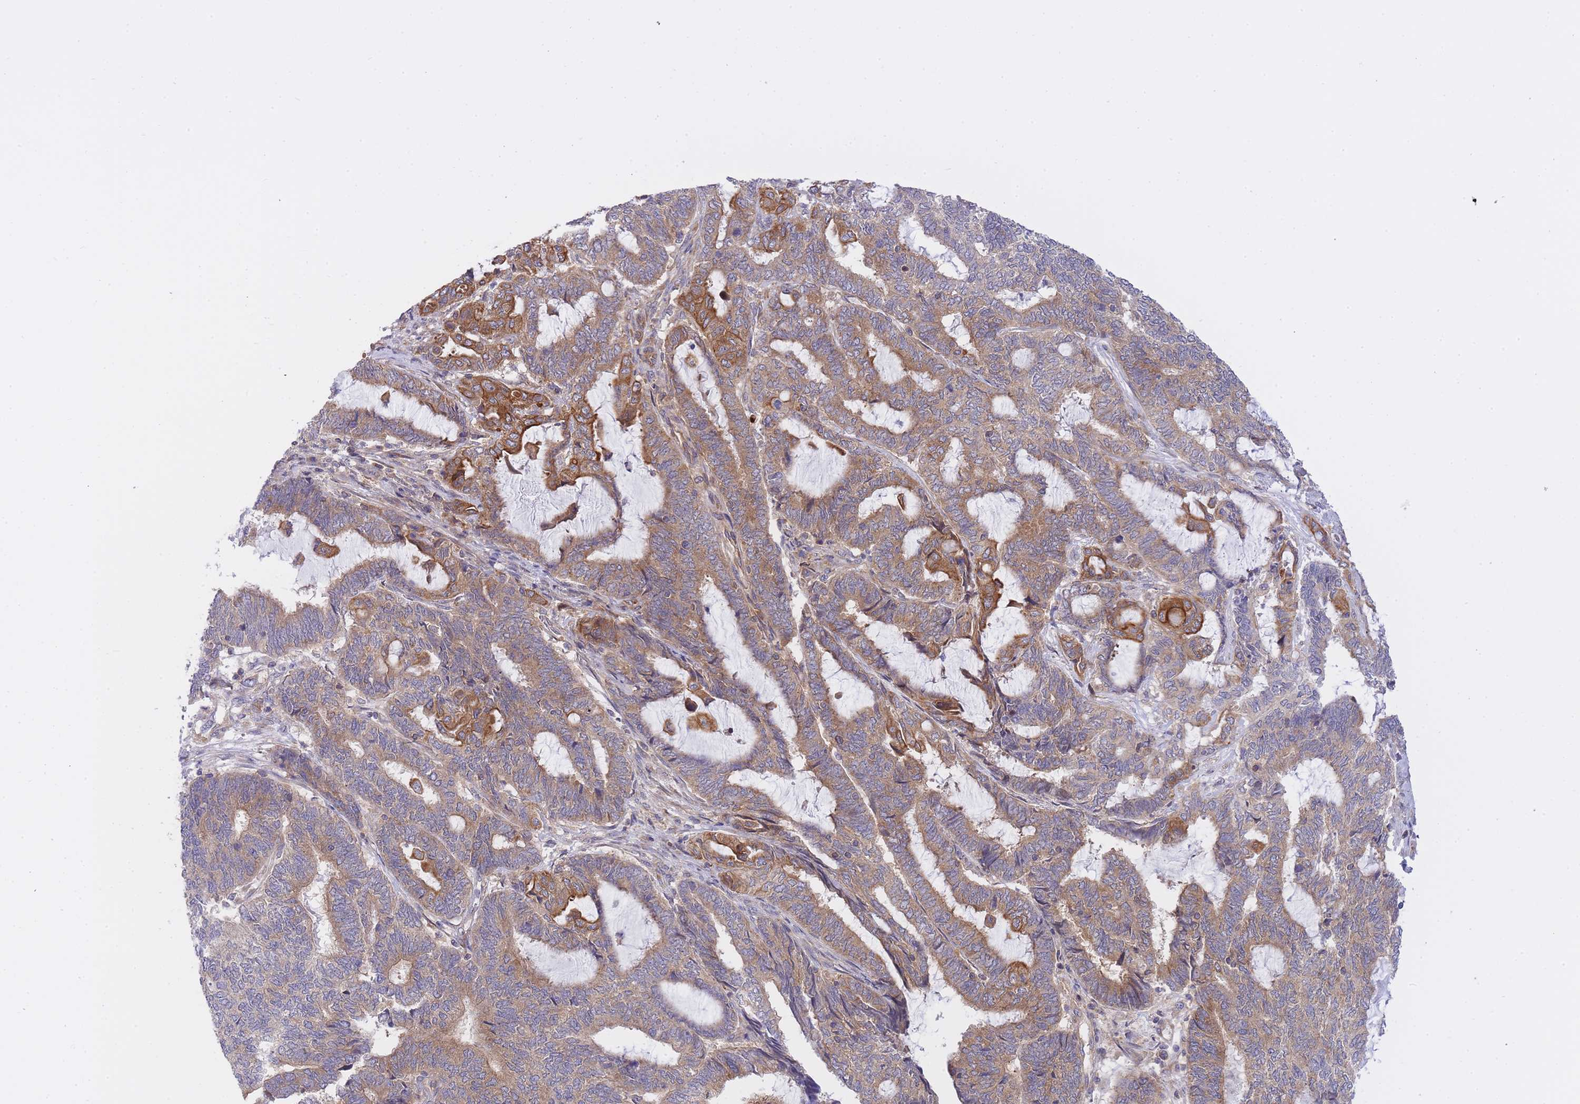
{"staining": {"intensity": "strong", "quantity": "<25%", "location": "cytoplasmic/membranous"}, "tissue": "endometrial cancer", "cell_type": "Tumor cells", "image_type": "cancer", "snomed": [{"axis": "morphology", "description": "Adenocarcinoma, NOS"}, {"axis": "topography", "description": "Uterus"}, {"axis": "topography", "description": "Endometrium"}], "caption": "The histopathology image demonstrates immunohistochemical staining of endometrial adenocarcinoma. There is strong cytoplasmic/membranous expression is appreciated in approximately <25% of tumor cells.", "gene": "EIF2B2", "patient": {"sex": "female", "age": 70}}